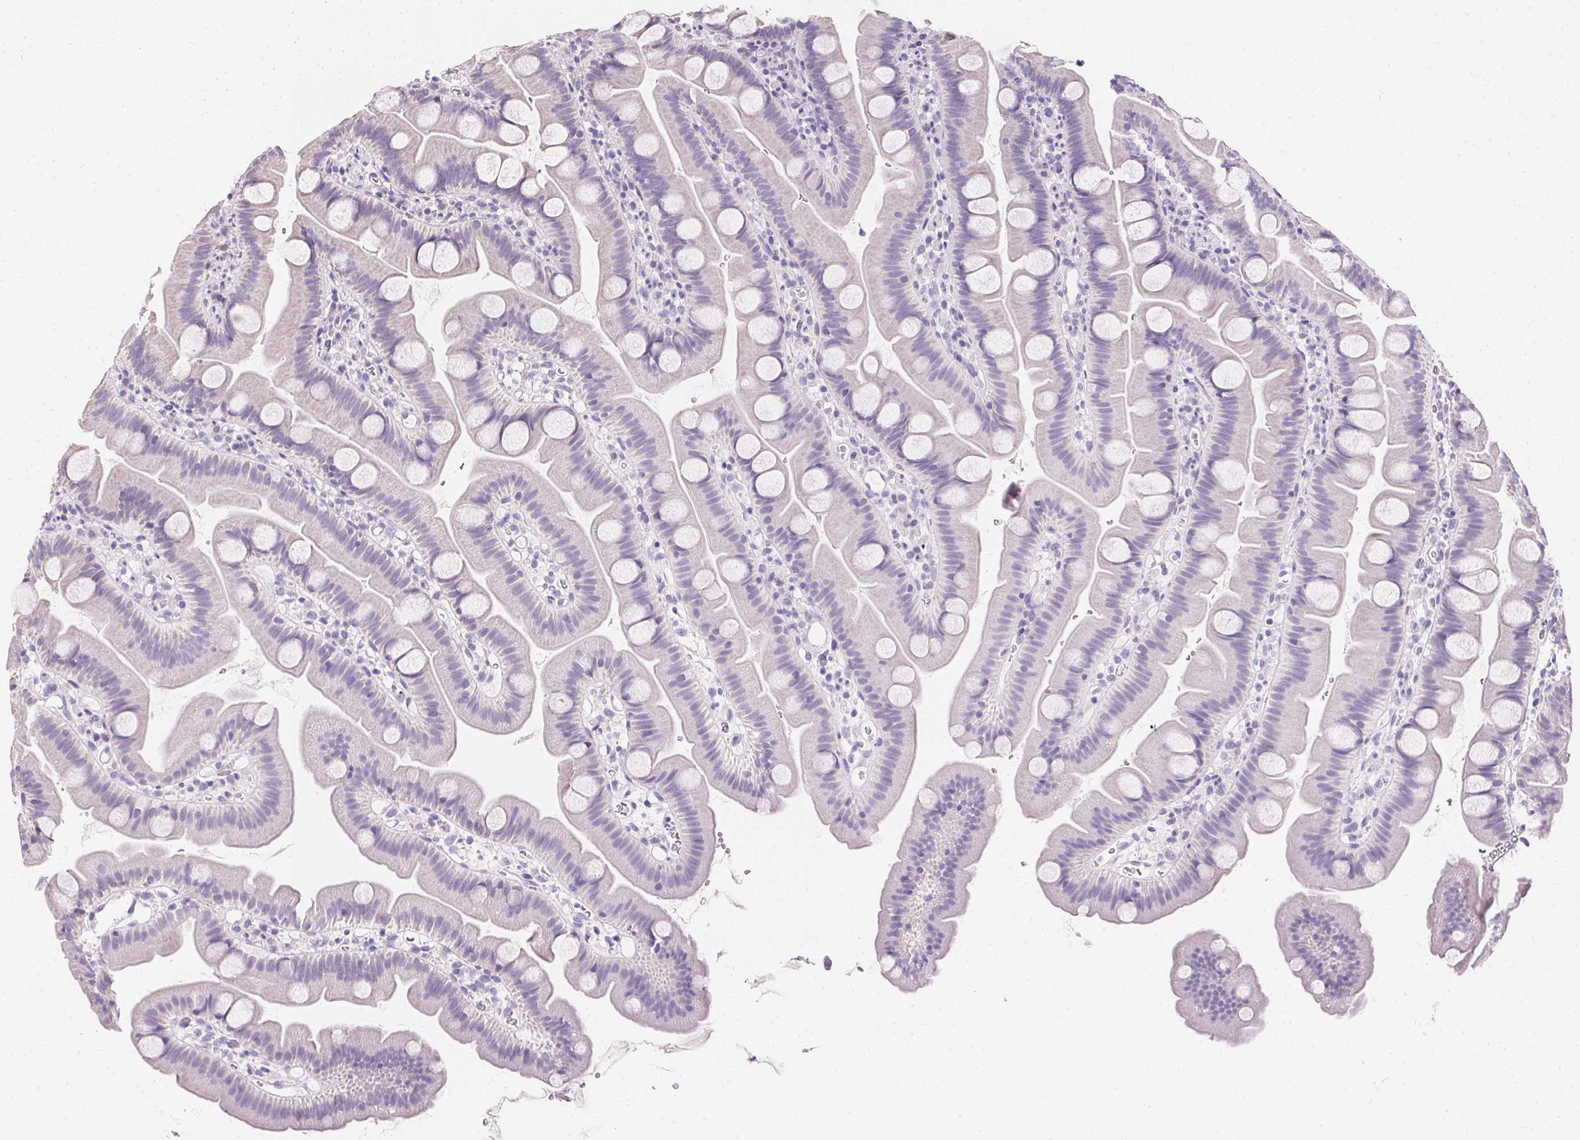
{"staining": {"intensity": "weak", "quantity": "<25%", "location": "cytoplasmic/membranous"}, "tissue": "small intestine", "cell_type": "Glandular cells", "image_type": "normal", "snomed": [{"axis": "morphology", "description": "Normal tissue, NOS"}, {"axis": "topography", "description": "Small intestine"}], "caption": "Human small intestine stained for a protein using immunohistochemistry (IHC) shows no positivity in glandular cells.", "gene": "ASGR2", "patient": {"sex": "female", "age": 68}}